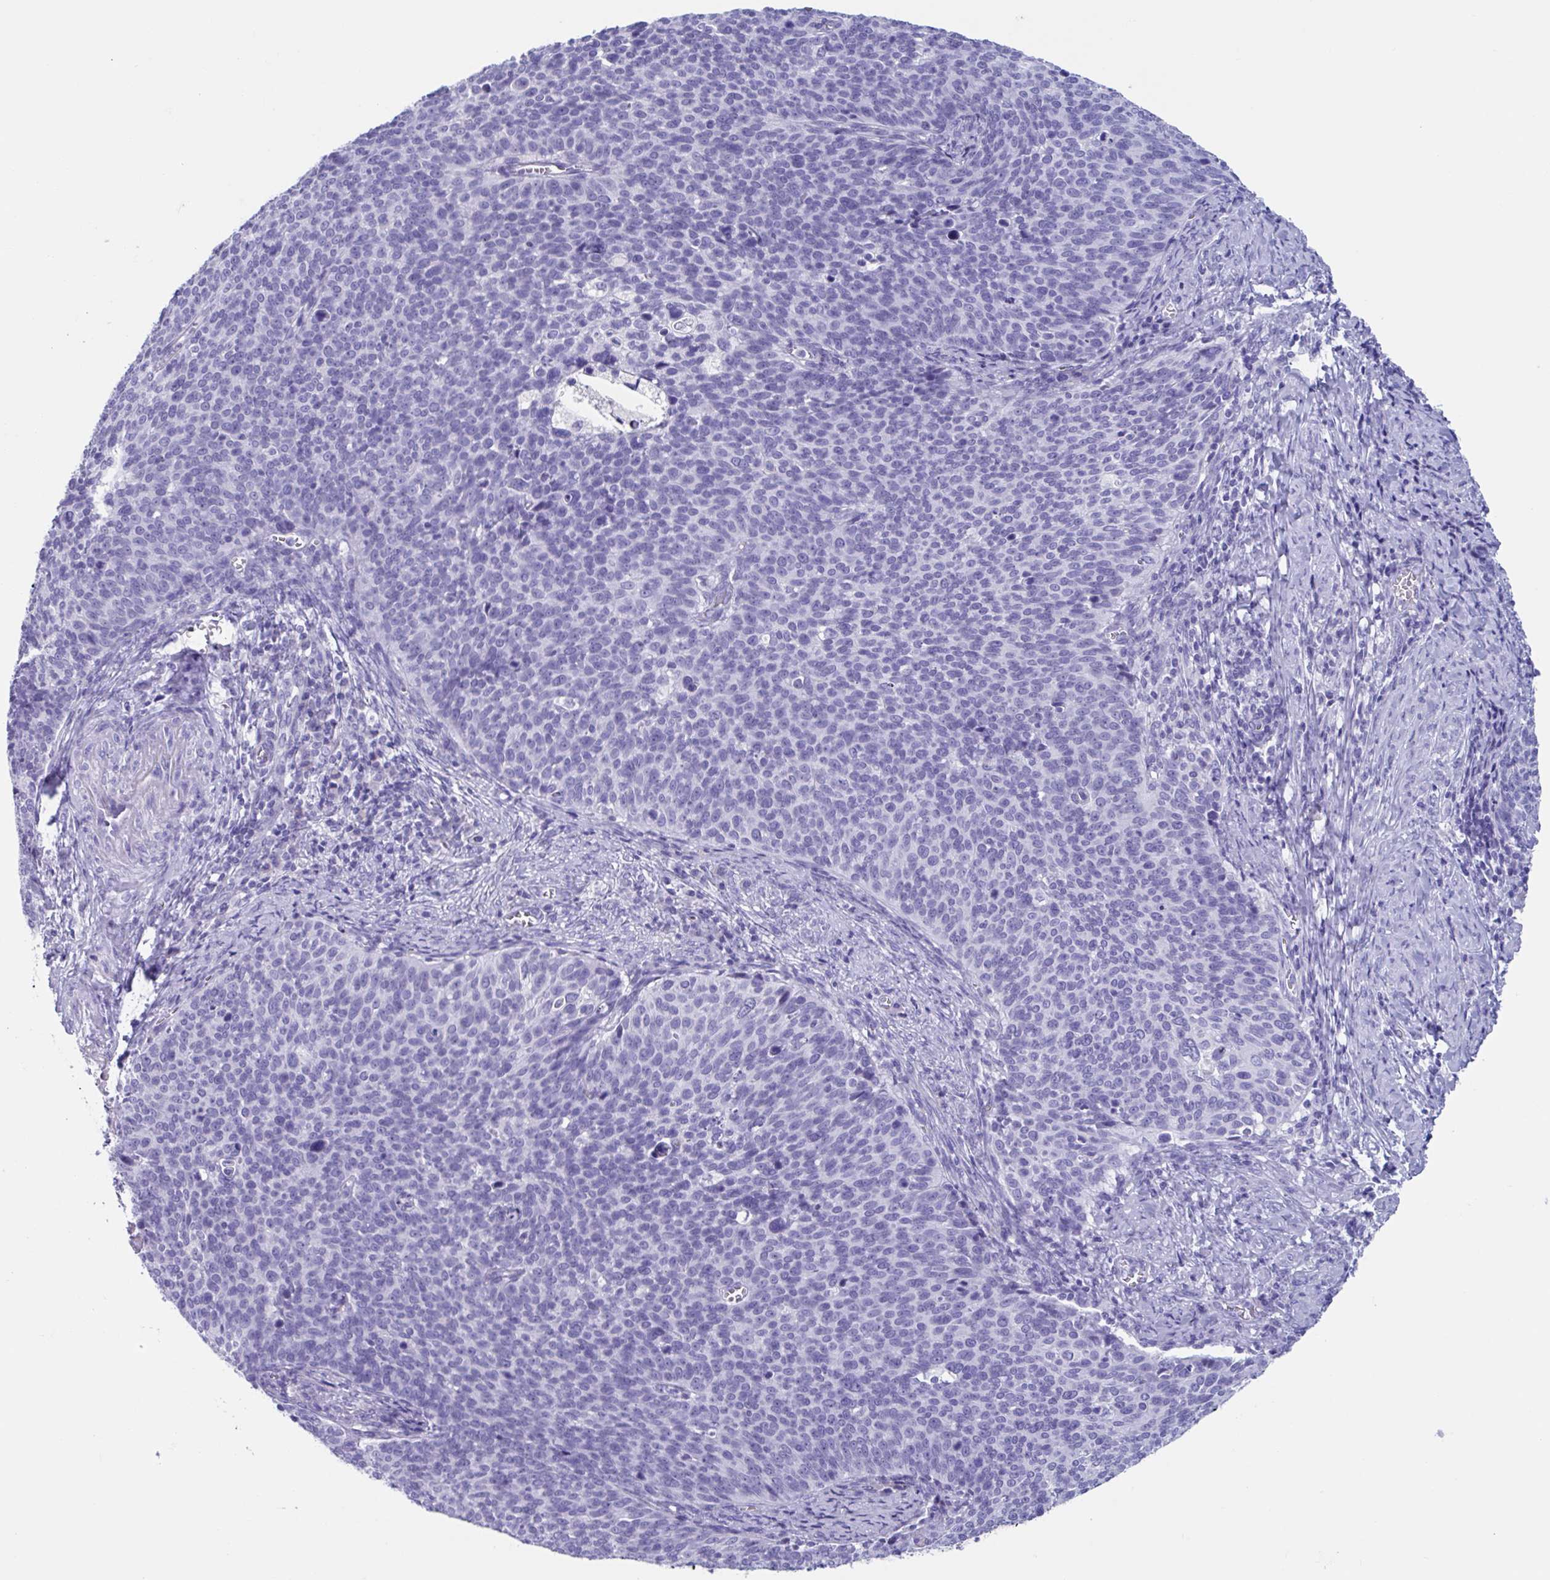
{"staining": {"intensity": "negative", "quantity": "none", "location": "none"}, "tissue": "cervical cancer", "cell_type": "Tumor cells", "image_type": "cancer", "snomed": [{"axis": "morphology", "description": "Normal tissue, NOS"}, {"axis": "morphology", "description": "Squamous cell carcinoma, NOS"}, {"axis": "topography", "description": "Cervix"}], "caption": "Tumor cells are negative for protein expression in human cervical cancer.", "gene": "USP35", "patient": {"sex": "female", "age": 39}}